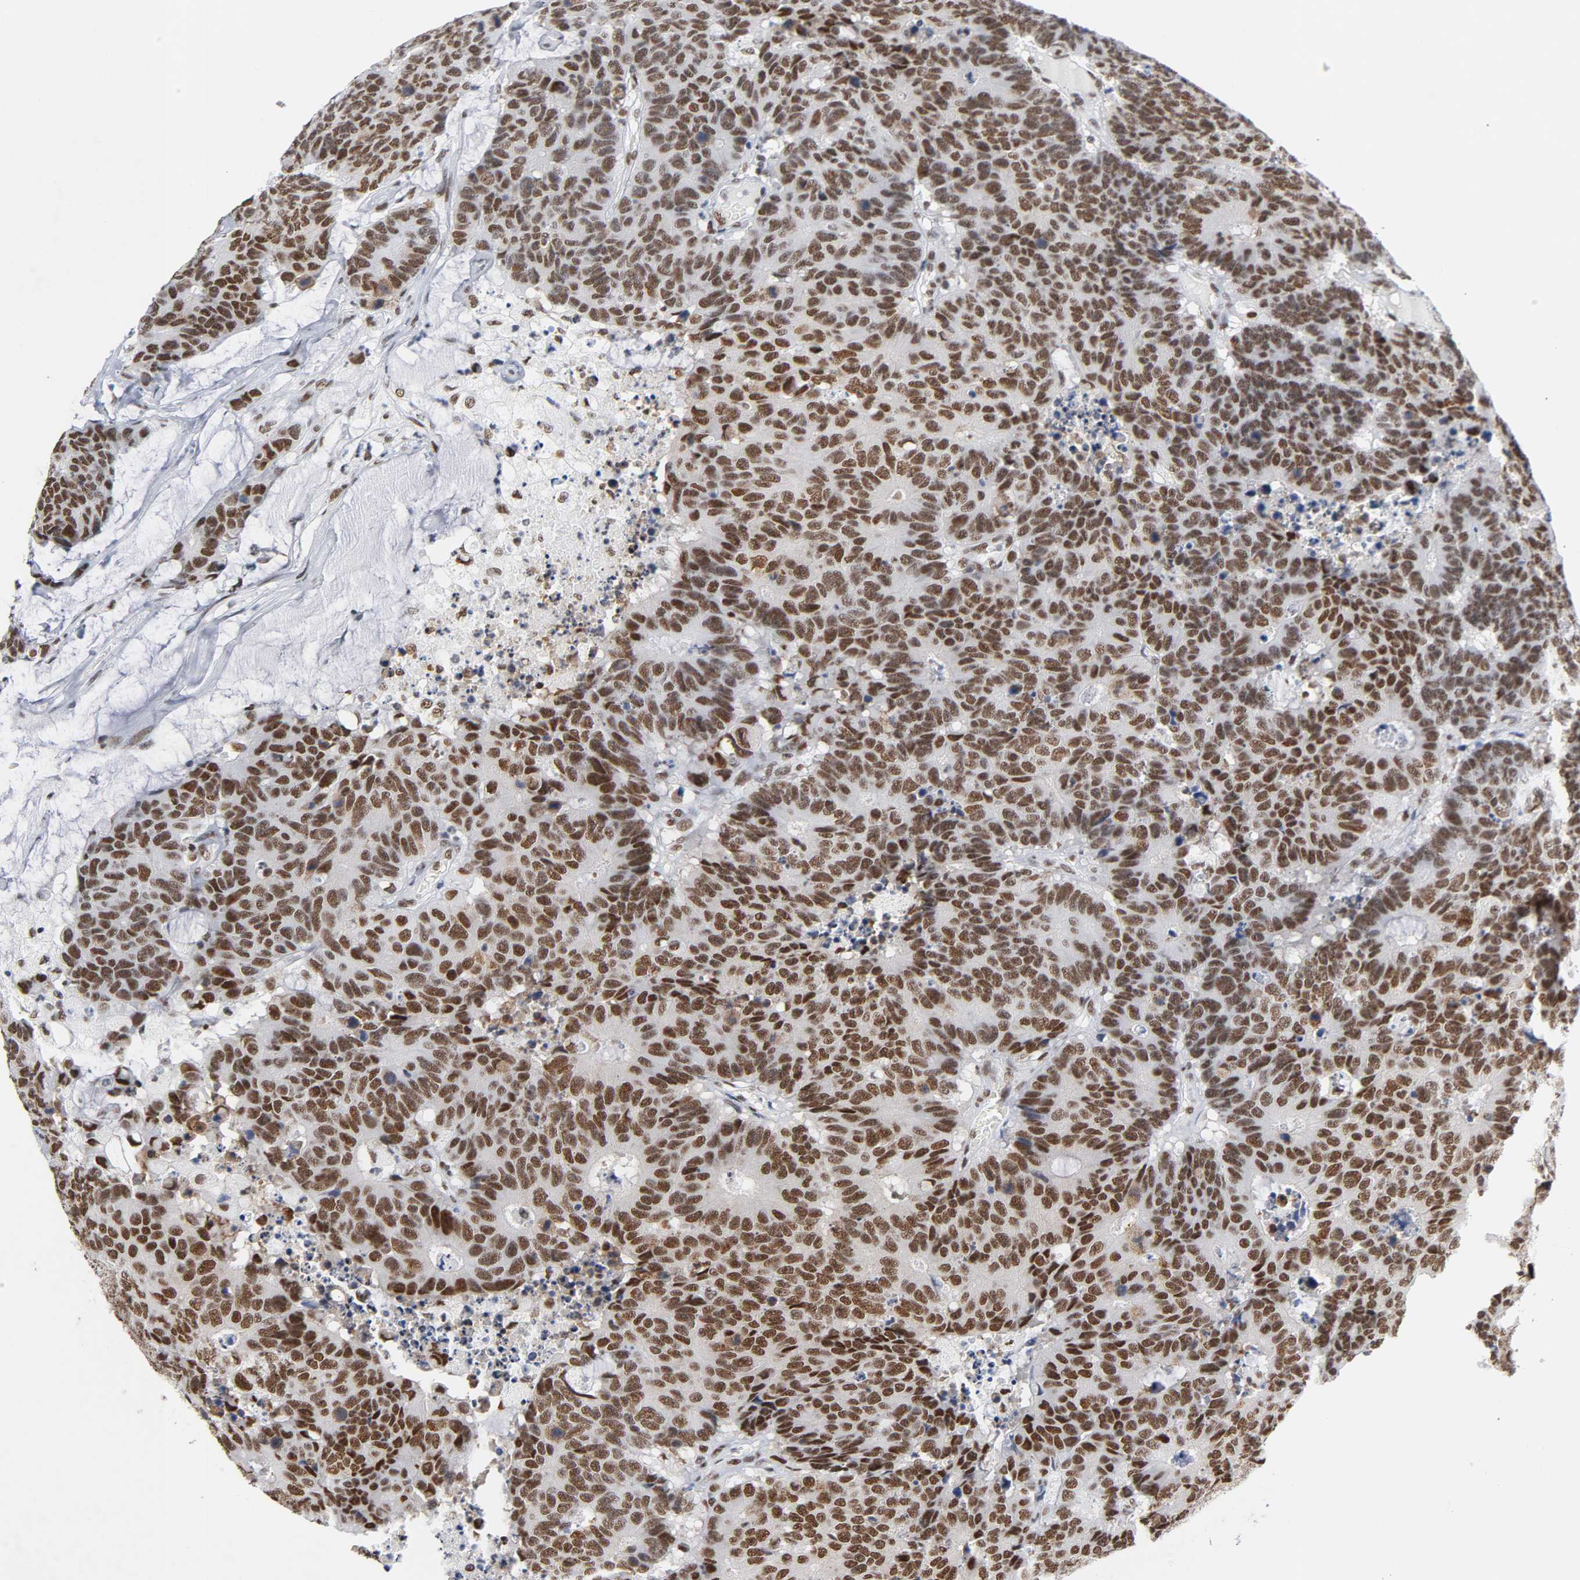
{"staining": {"intensity": "moderate", "quantity": ">75%", "location": "nuclear"}, "tissue": "colorectal cancer", "cell_type": "Tumor cells", "image_type": "cancer", "snomed": [{"axis": "morphology", "description": "Adenocarcinoma, NOS"}, {"axis": "topography", "description": "Colon"}], "caption": "The image shows staining of adenocarcinoma (colorectal), revealing moderate nuclear protein expression (brown color) within tumor cells. (Stains: DAB (3,3'-diaminobenzidine) in brown, nuclei in blue, Microscopy: brightfield microscopy at high magnification).", "gene": "CSTF2", "patient": {"sex": "female", "age": 86}}